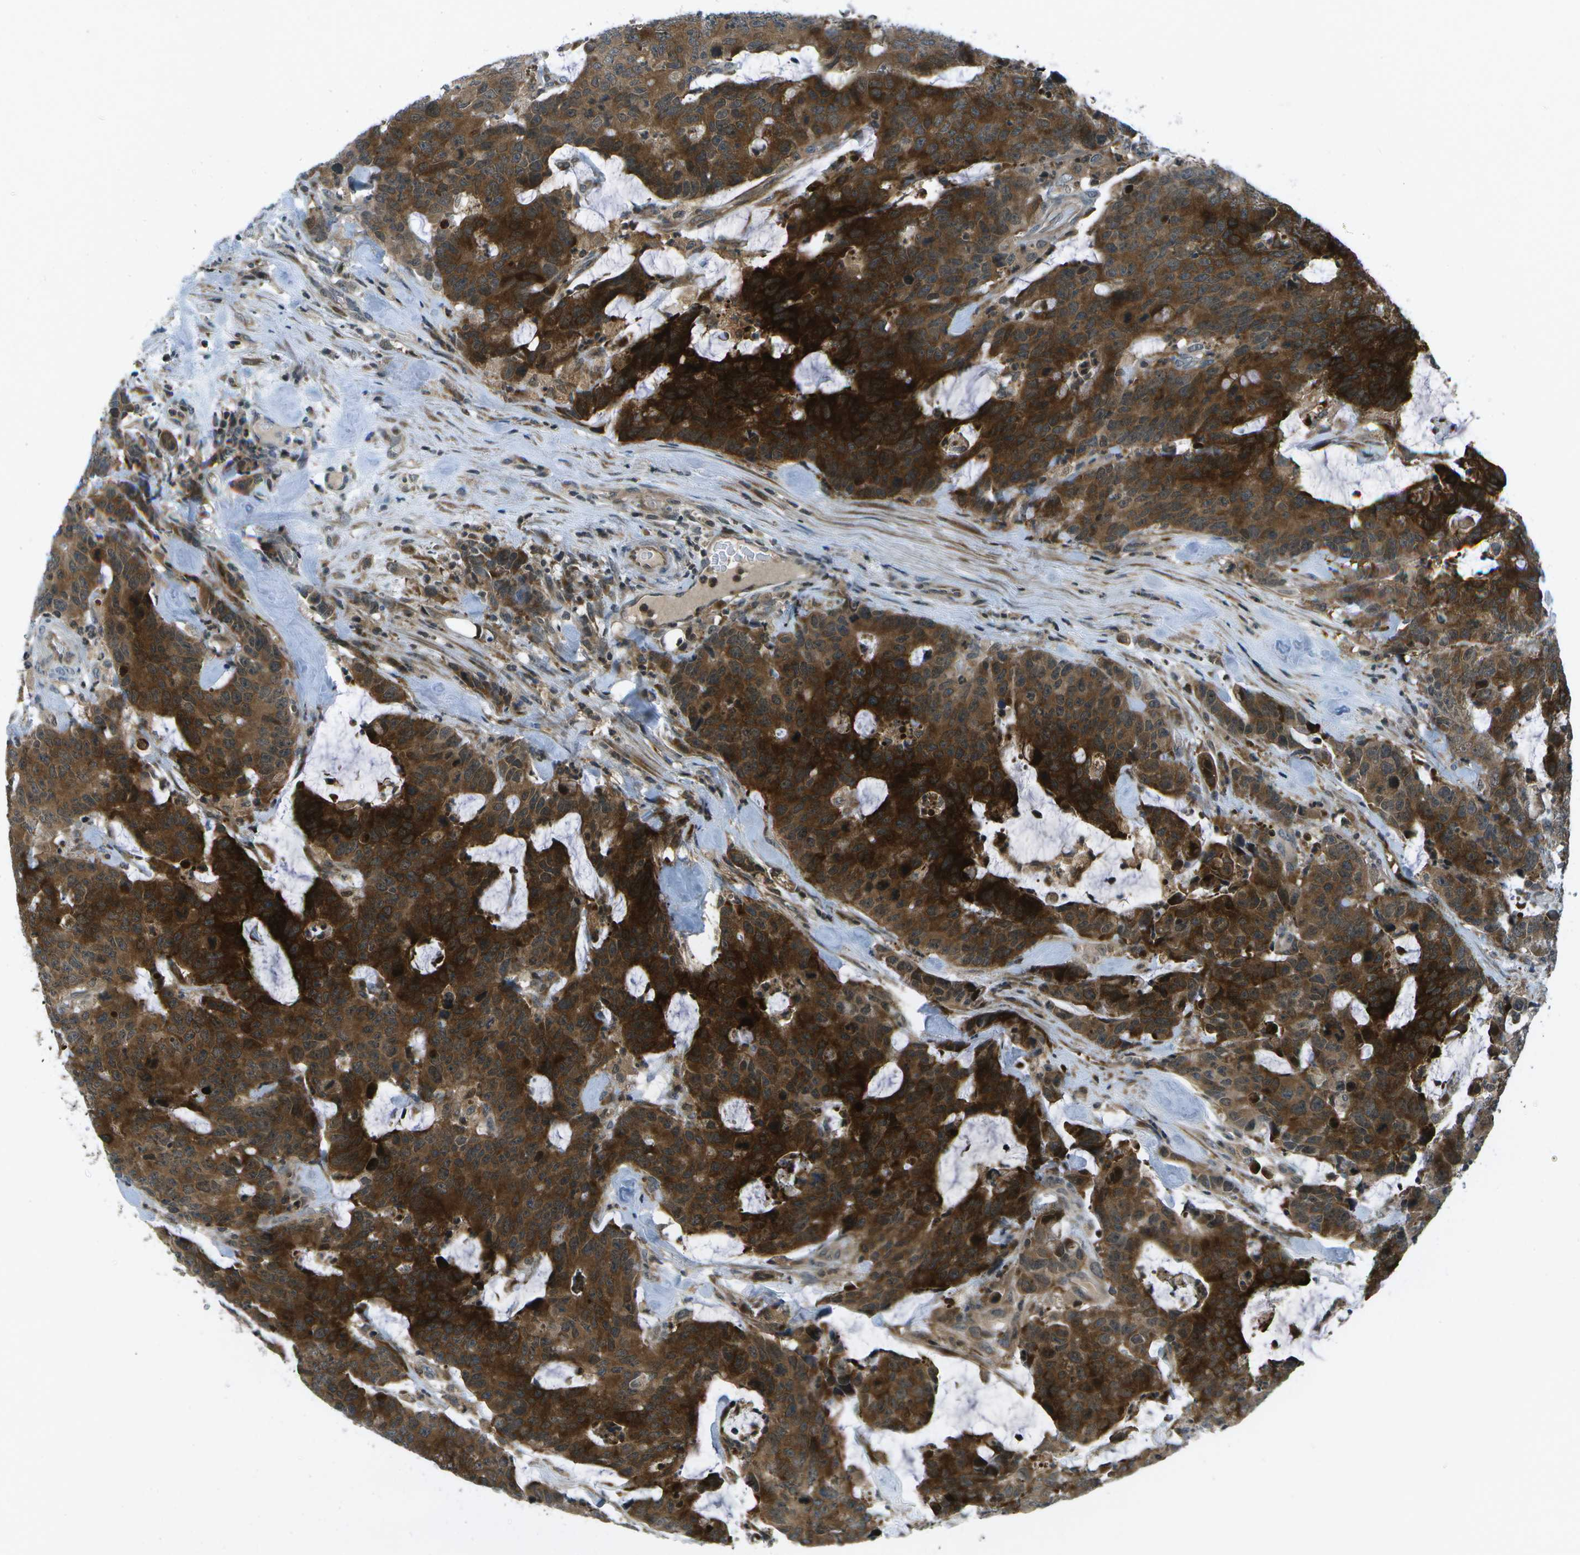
{"staining": {"intensity": "strong", "quantity": ">75%", "location": "cytoplasmic/membranous"}, "tissue": "colorectal cancer", "cell_type": "Tumor cells", "image_type": "cancer", "snomed": [{"axis": "morphology", "description": "Adenocarcinoma, NOS"}, {"axis": "topography", "description": "Colon"}], "caption": "The immunohistochemical stain shows strong cytoplasmic/membranous staining in tumor cells of colorectal cancer (adenocarcinoma) tissue.", "gene": "TMEM19", "patient": {"sex": "female", "age": 86}}